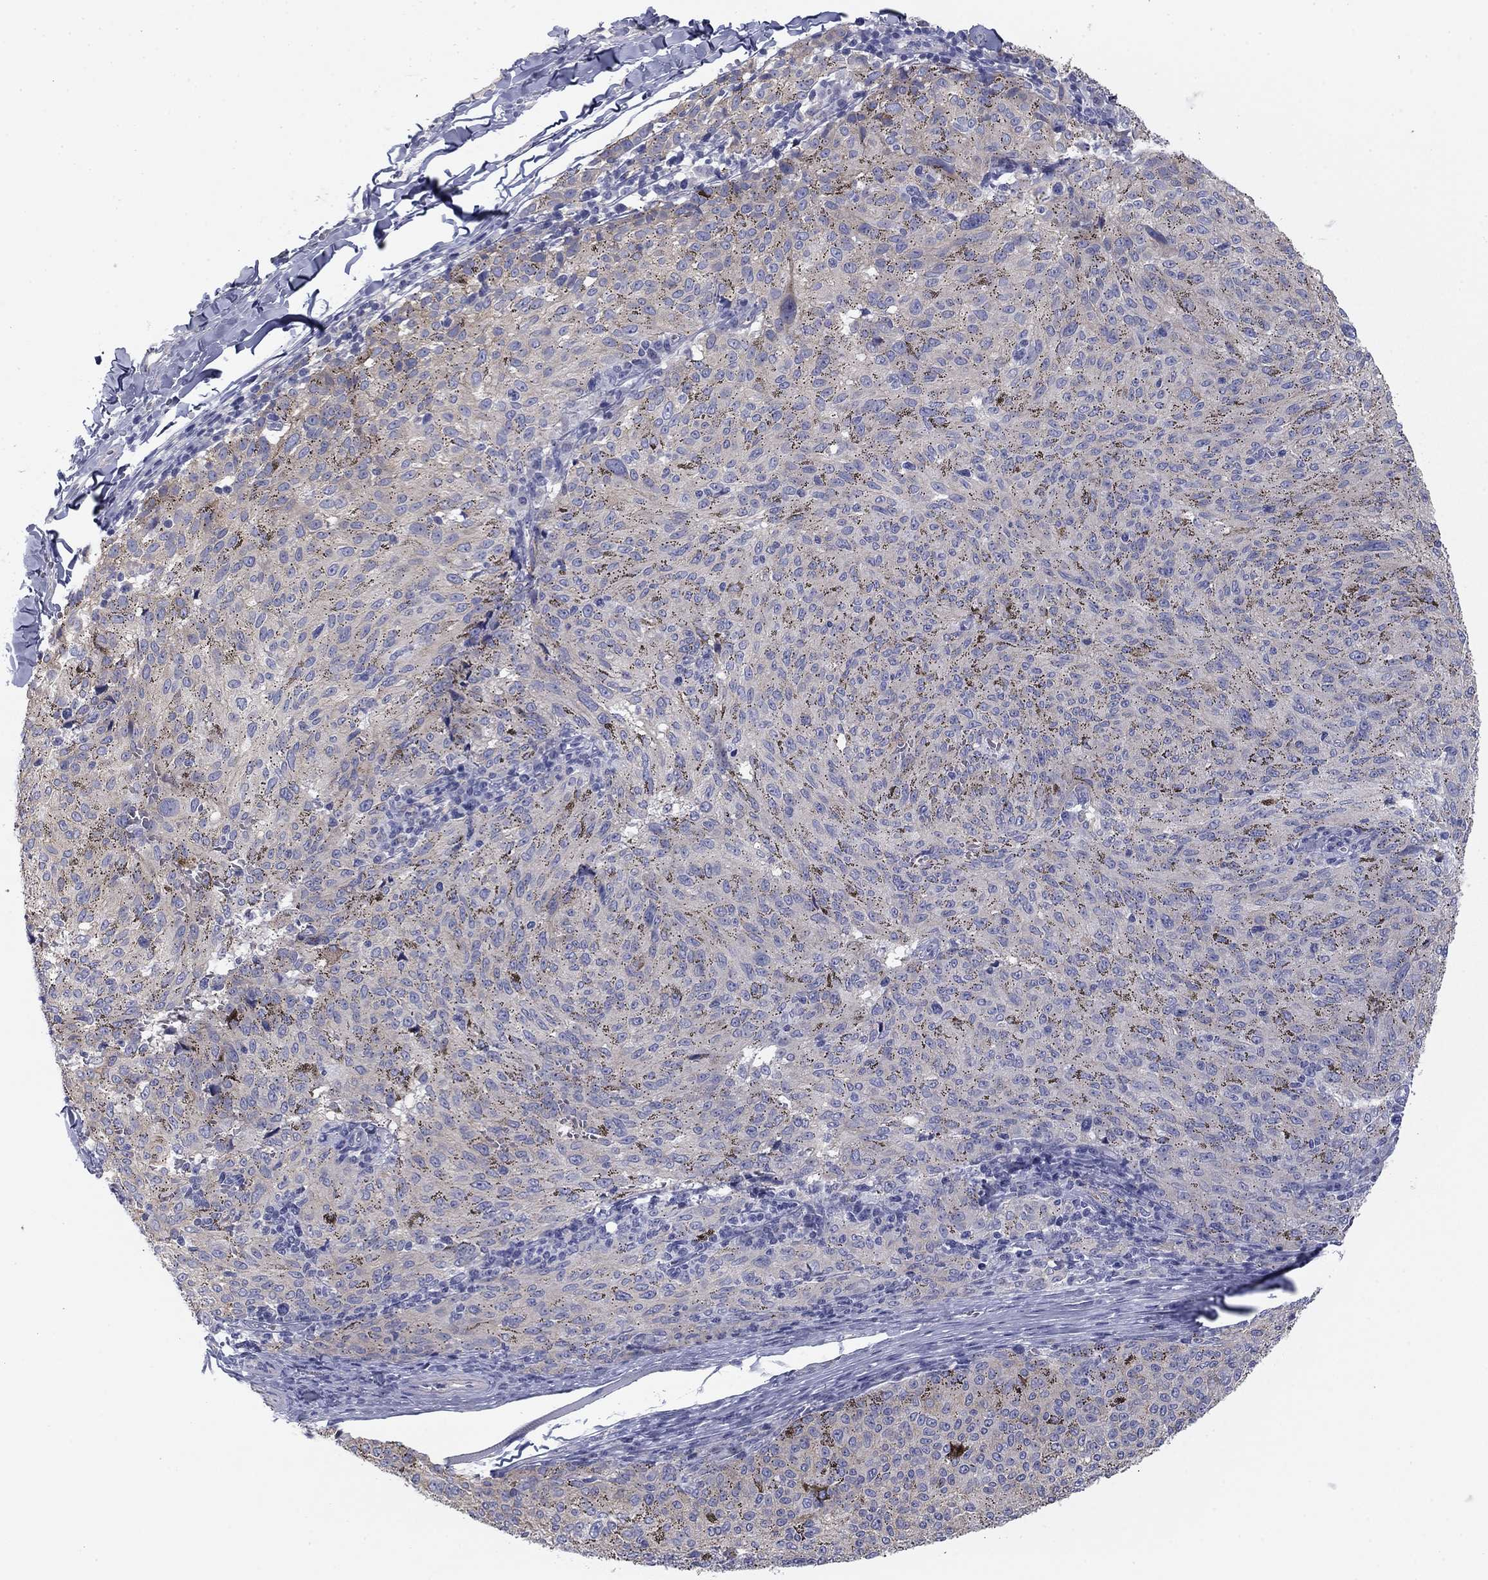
{"staining": {"intensity": "weak", "quantity": "25%-75%", "location": "cytoplasmic/membranous"}, "tissue": "melanoma", "cell_type": "Tumor cells", "image_type": "cancer", "snomed": [{"axis": "morphology", "description": "Malignant melanoma, NOS"}, {"axis": "topography", "description": "Skin"}], "caption": "Immunohistochemical staining of melanoma displays low levels of weak cytoplasmic/membranous positivity in about 25%-75% of tumor cells.", "gene": "SEPTIN3", "patient": {"sex": "female", "age": 72}}